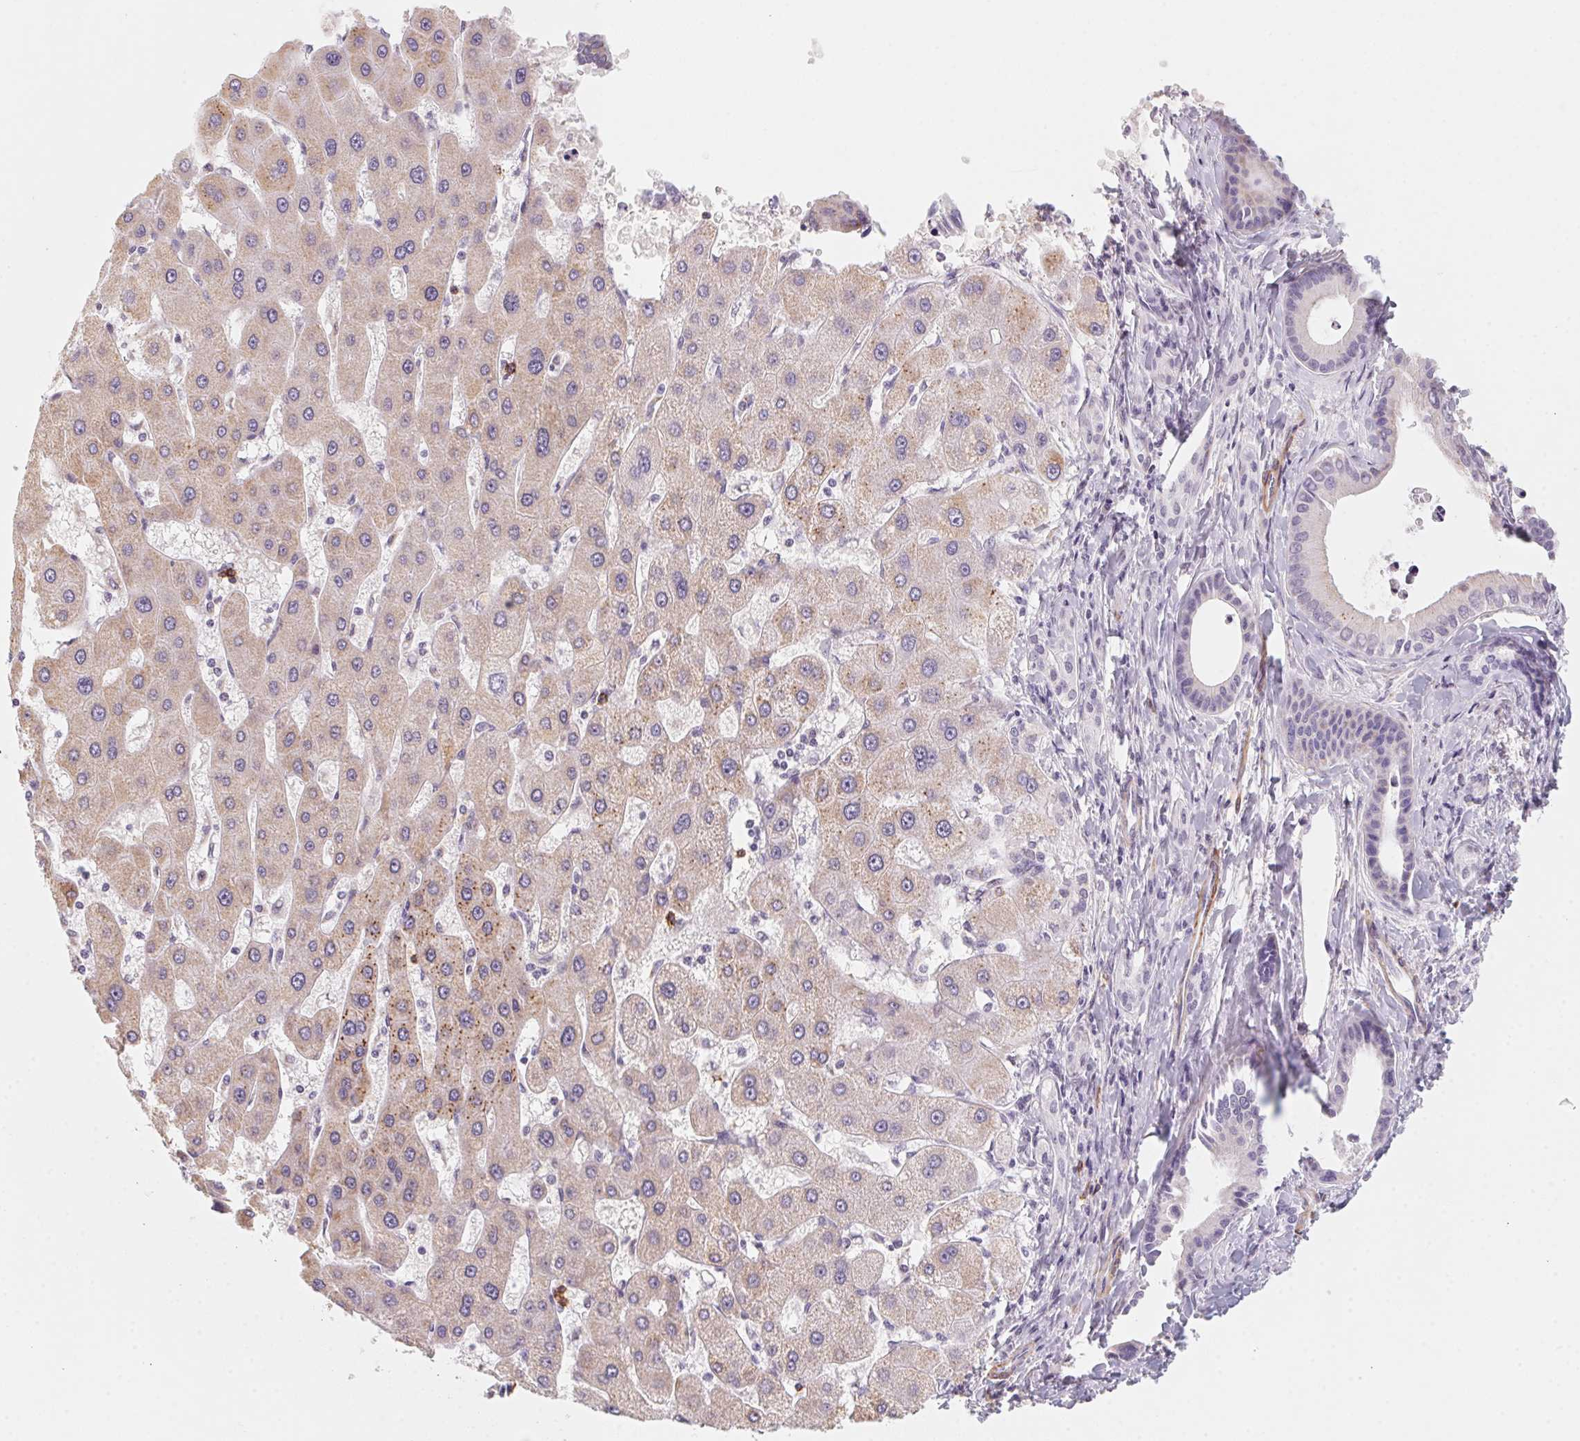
{"staining": {"intensity": "negative", "quantity": "none", "location": "none"}, "tissue": "liver cancer", "cell_type": "Tumor cells", "image_type": "cancer", "snomed": [{"axis": "morphology", "description": "Cholangiocarcinoma"}, {"axis": "topography", "description": "Liver"}], "caption": "Micrograph shows no protein expression in tumor cells of cholangiocarcinoma (liver) tissue.", "gene": "PRPH", "patient": {"sex": "male", "age": 66}}